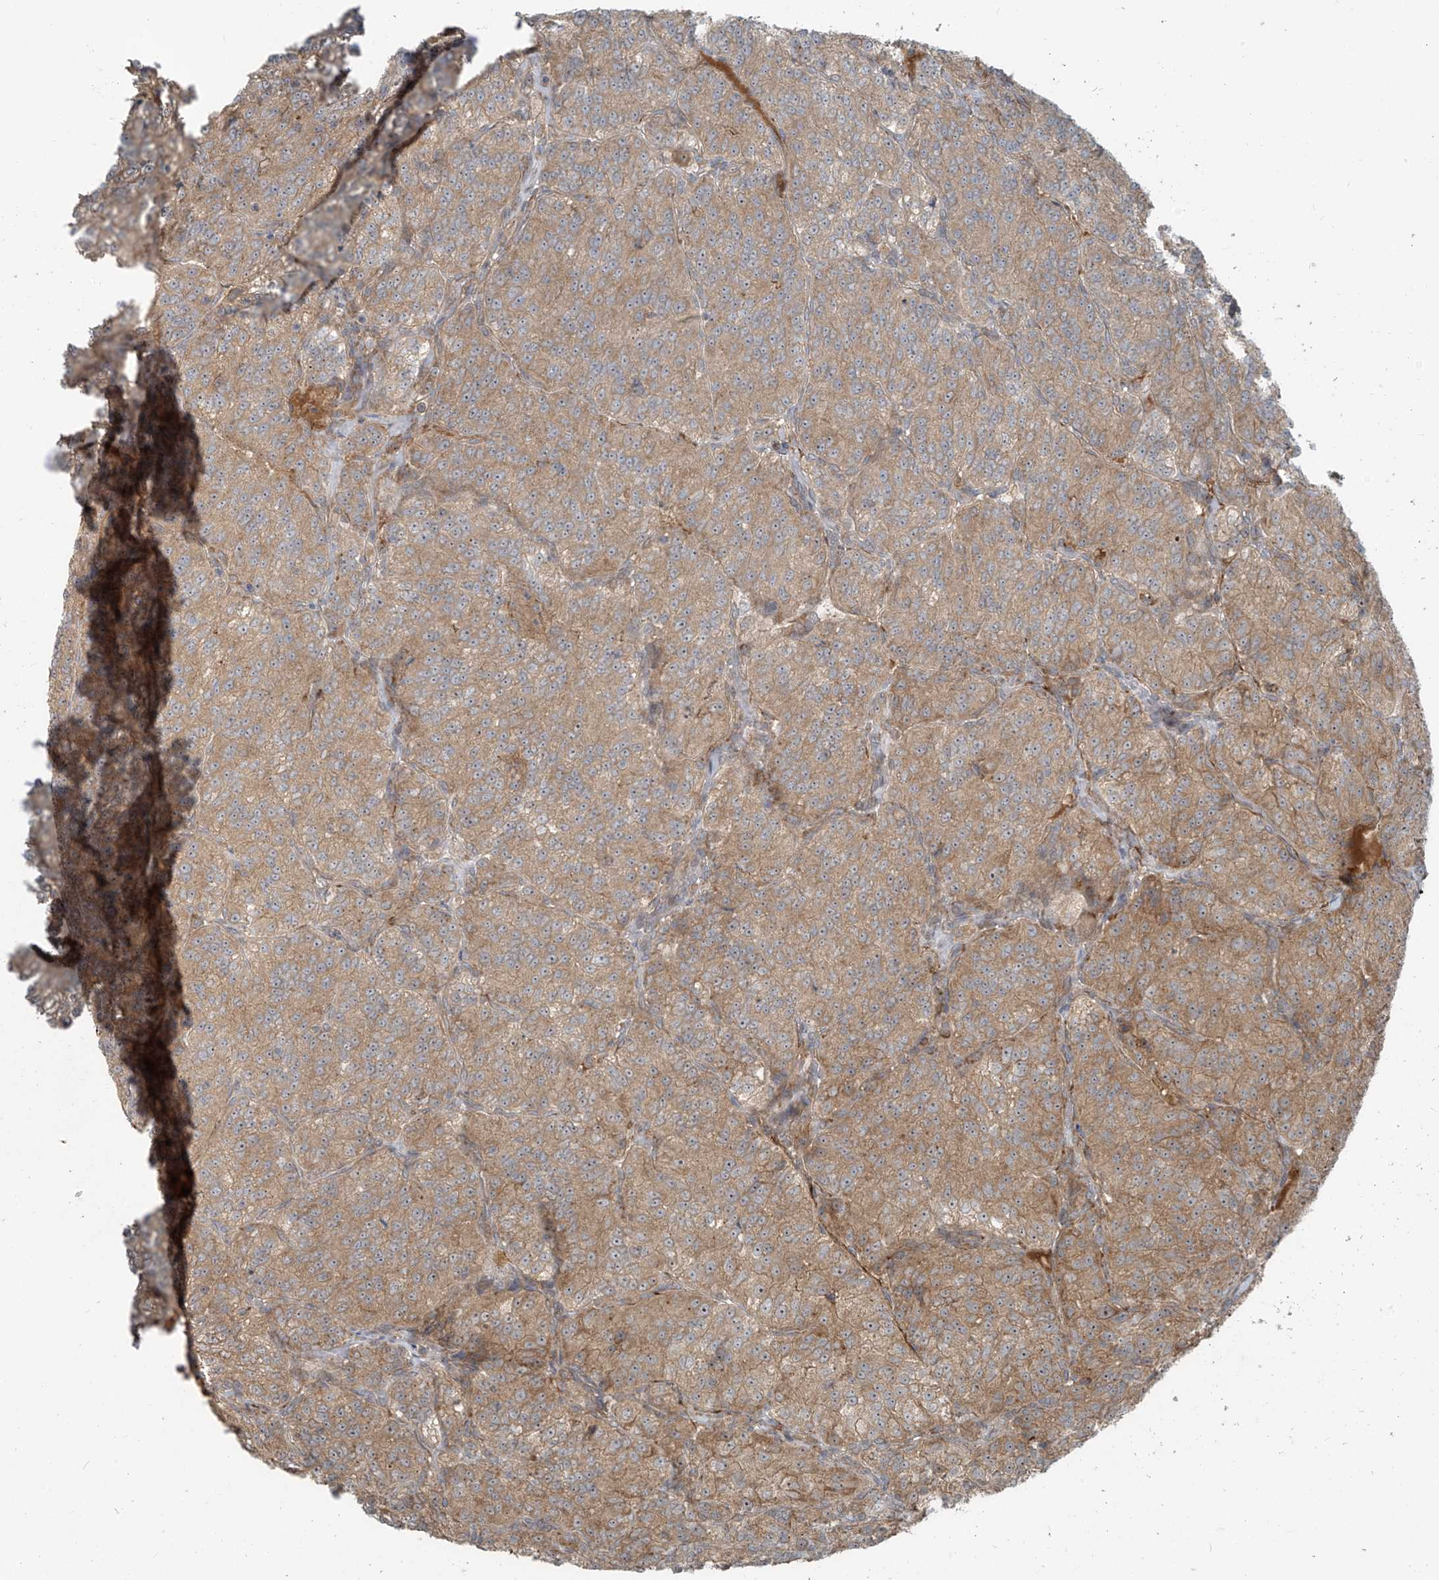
{"staining": {"intensity": "moderate", "quantity": ">75%", "location": "cytoplasmic/membranous"}, "tissue": "renal cancer", "cell_type": "Tumor cells", "image_type": "cancer", "snomed": [{"axis": "morphology", "description": "Adenocarcinoma, NOS"}, {"axis": "topography", "description": "Kidney"}], "caption": "The micrograph exhibits a brown stain indicating the presence of a protein in the cytoplasmic/membranous of tumor cells in renal adenocarcinoma.", "gene": "KATNIP", "patient": {"sex": "female", "age": 63}}